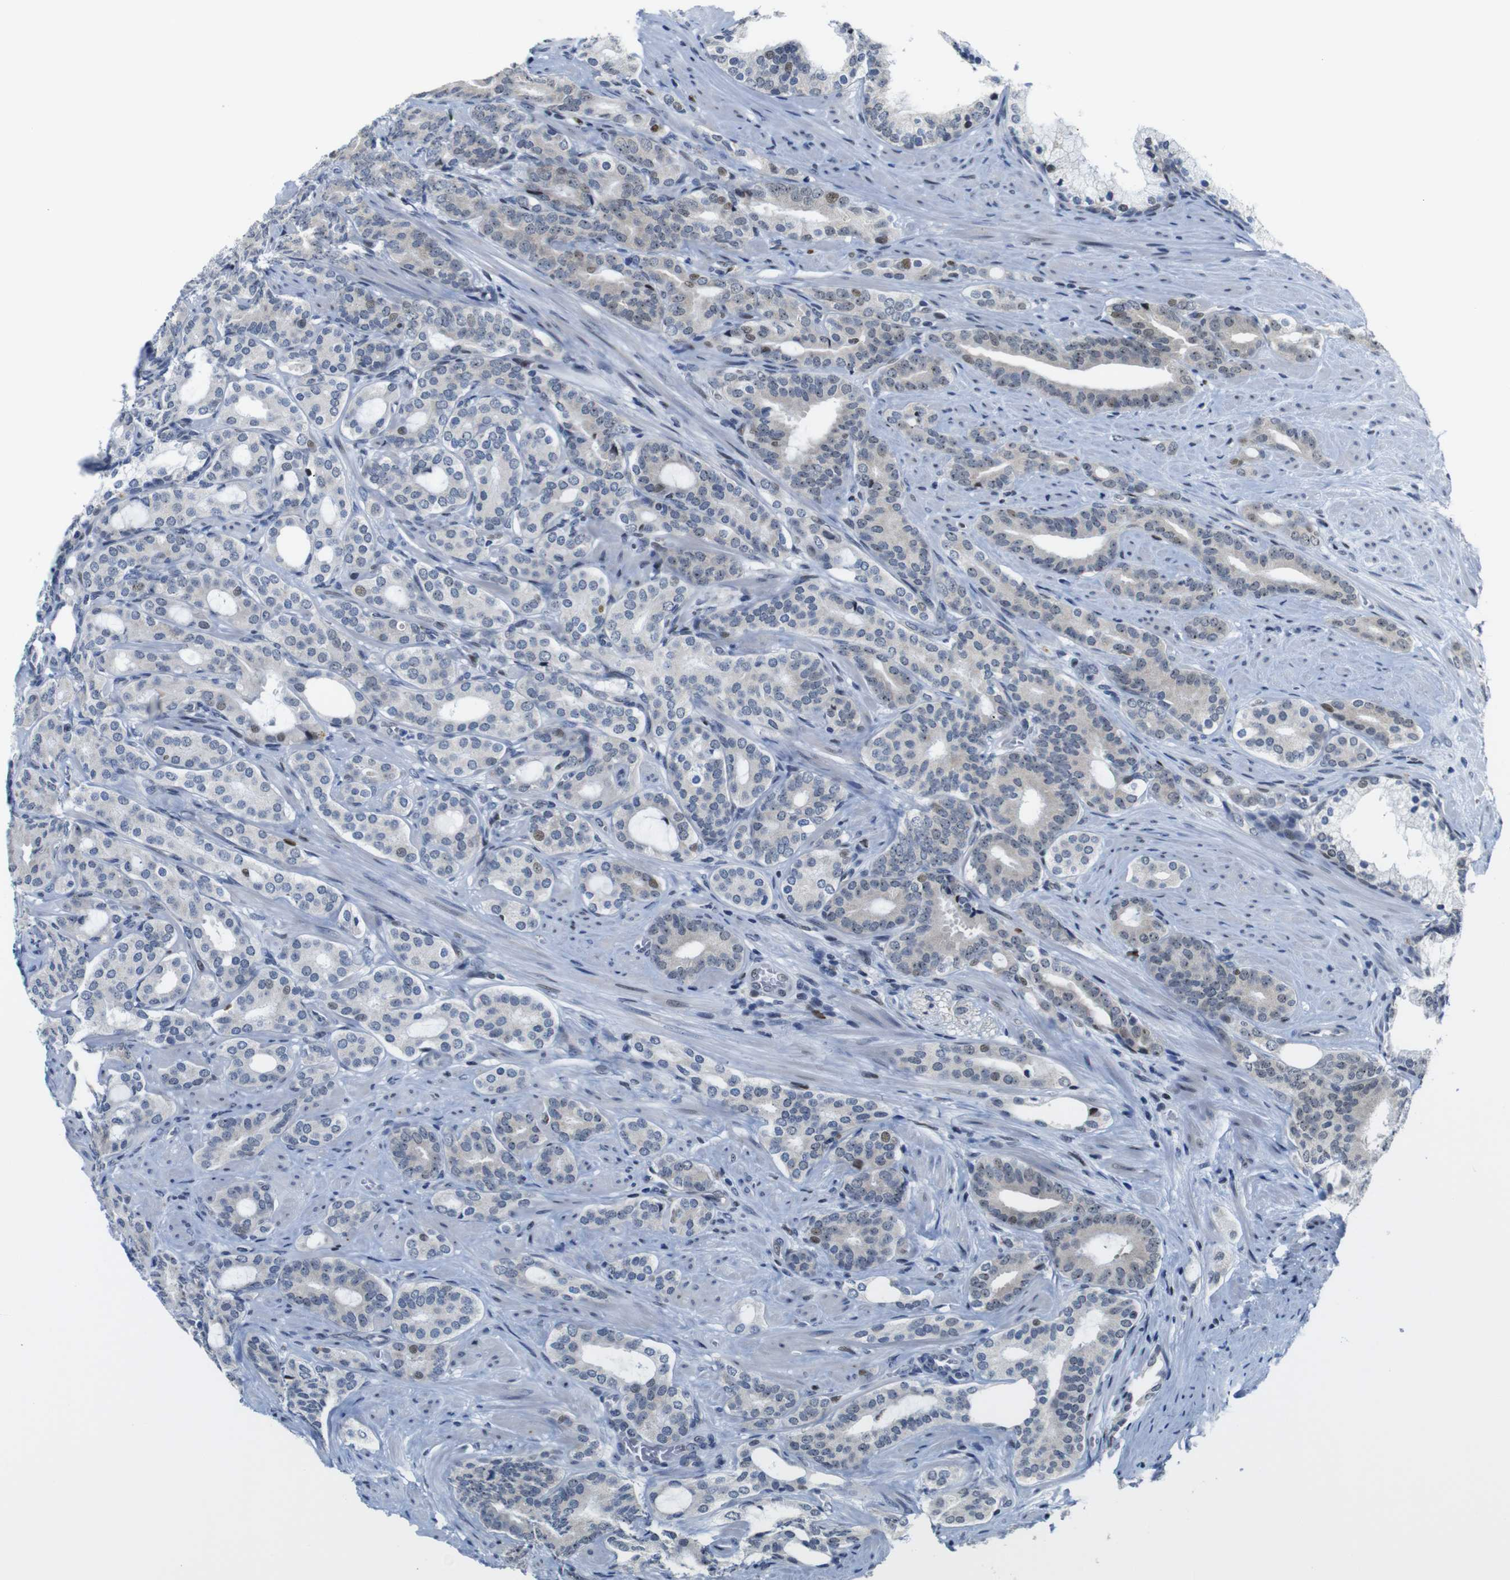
{"staining": {"intensity": "weak", "quantity": "<25%", "location": "nuclear"}, "tissue": "prostate cancer", "cell_type": "Tumor cells", "image_type": "cancer", "snomed": [{"axis": "morphology", "description": "Adenocarcinoma, Low grade"}, {"axis": "topography", "description": "Prostate"}], "caption": "Protein analysis of adenocarcinoma (low-grade) (prostate) displays no significant positivity in tumor cells. Nuclei are stained in blue.", "gene": "GATA6", "patient": {"sex": "male", "age": 63}}